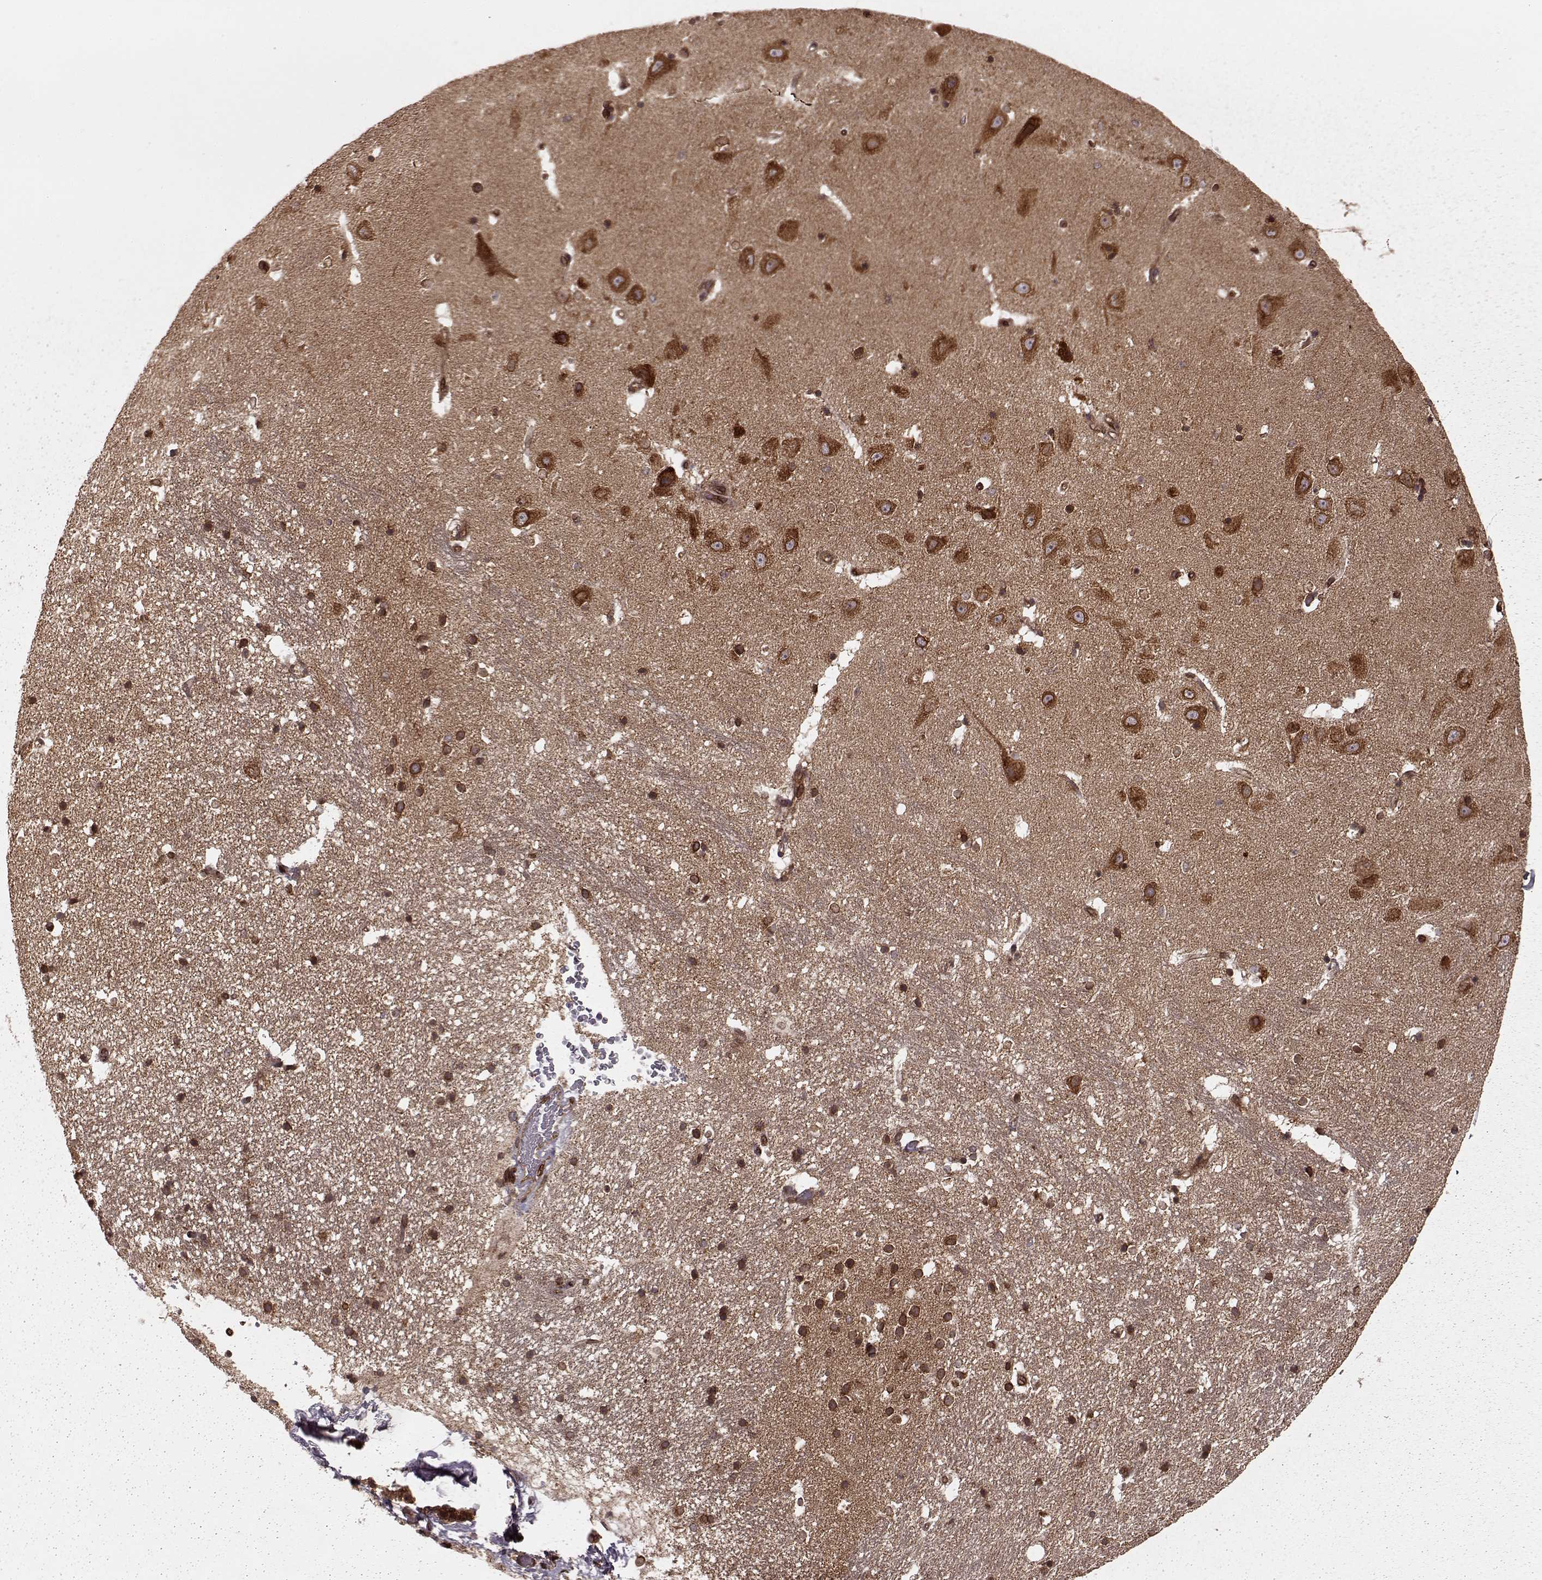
{"staining": {"intensity": "strong", "quantity": ">75%", "location": "cytoplasmic/membranous"}, "tissue": "hippocampus", "cell_type": "Glial cells", "image_type": "normal", "snomed": [{"axis": "morphology", "description": "Normal tissue, NOS"}, {"axis": "topography", "description": "Hippocampus"}], "caption": "An image of human hippocampus stained for a protein reveals strong cytoplasmic/membranous brown staining in glial cells. (brown staining indicates protein expression, while blue staining denotes nuclei).", "gene": "AGPAT1", "patient": {"sex": "male", "age": 44}}